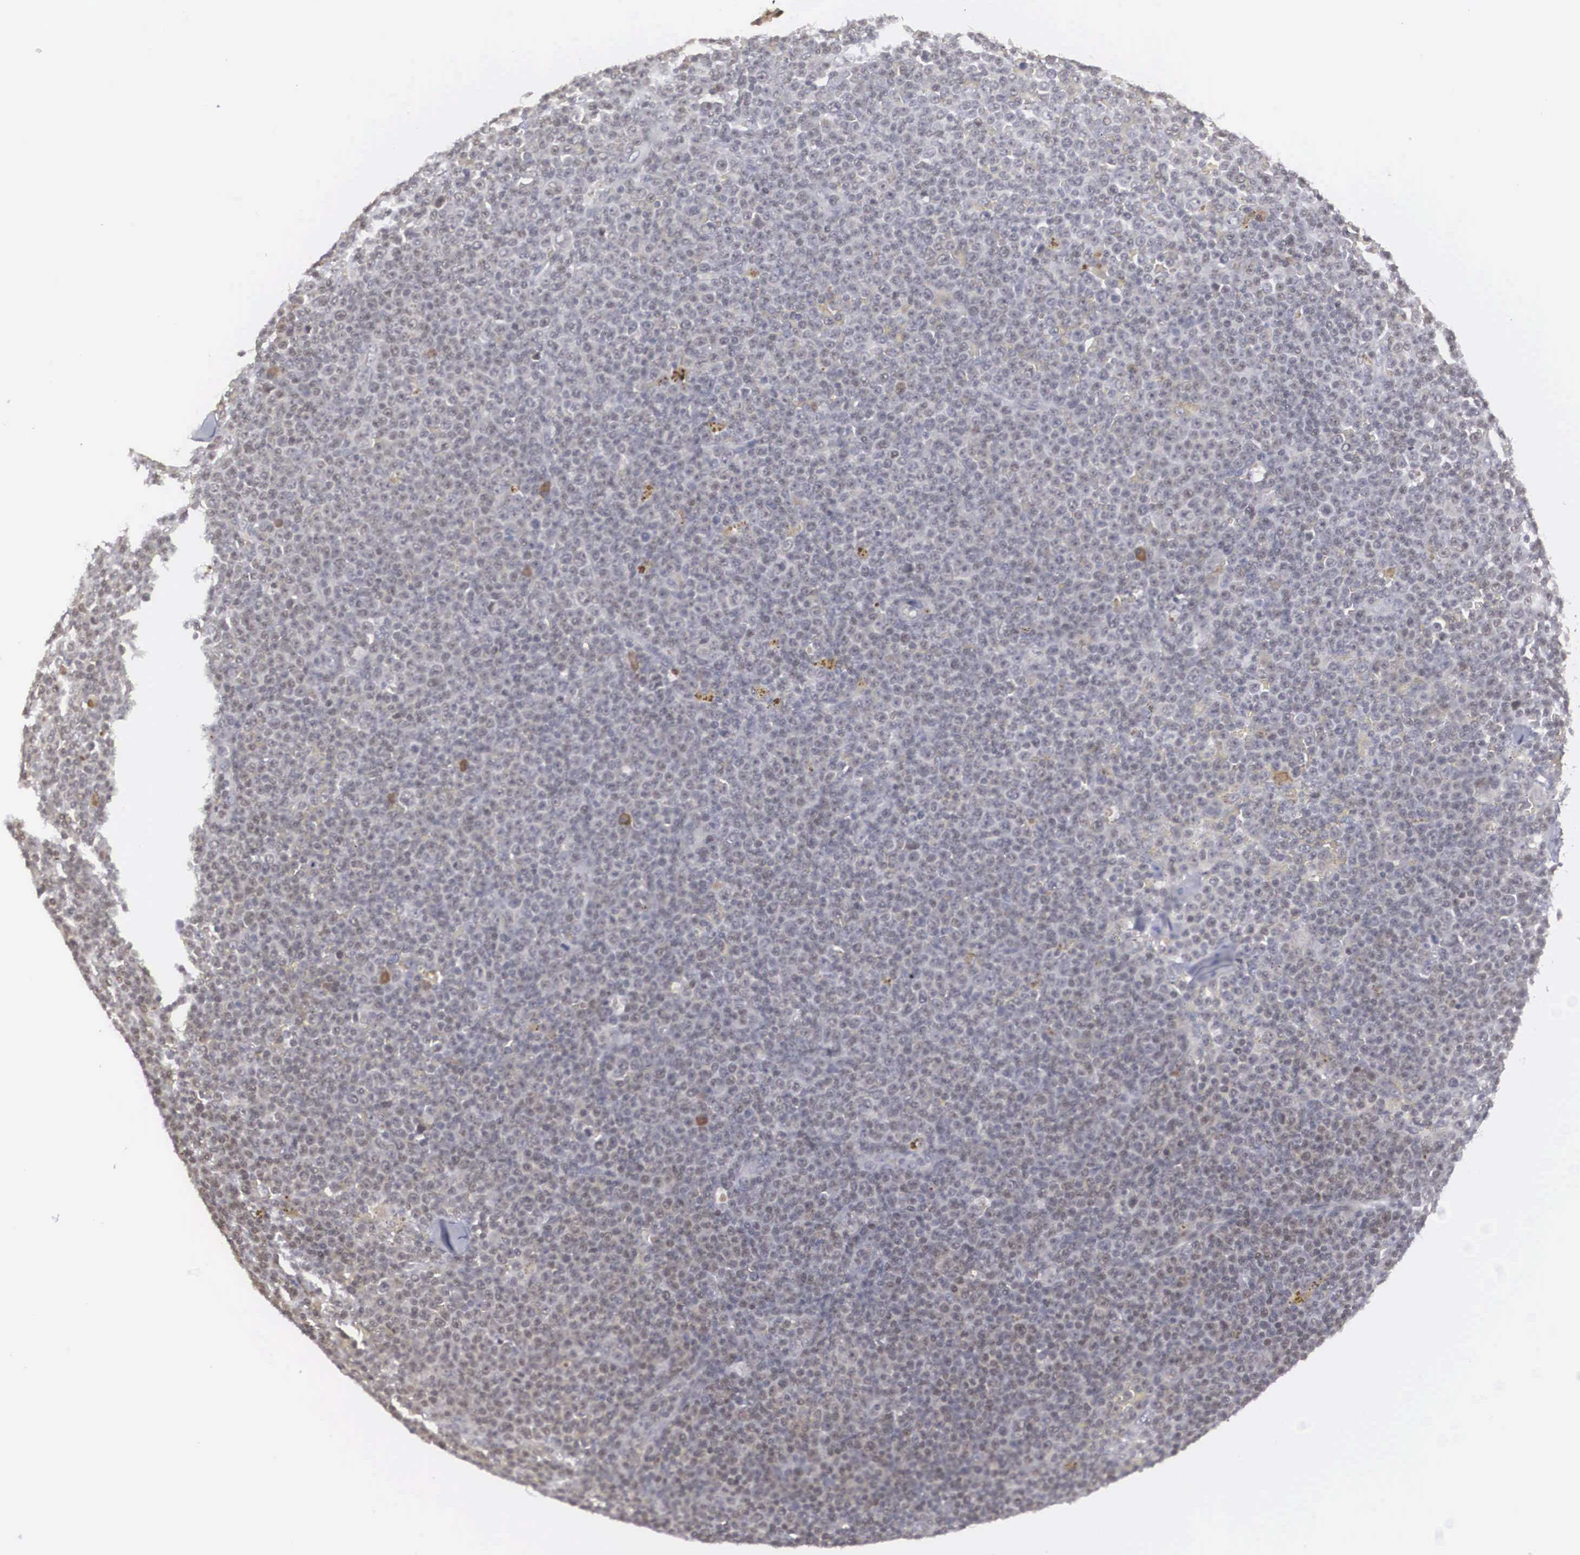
{"staining": {"intensity": "negative", "quantity": "none", "location": "none"}, "tissue": "lymphoma", "cell_type": "Tumor cells", "image_type": "cancer", "snomed": [{"axis": "morphology", "description": "Malignant lymphoma, non-Hodgkin's type, Low grade"}, {"axis": "topography", "description": "Lymph node"}], "caption": "This is an IHC photomicrograph of human low-grade malignant lymphoma, non-Hodgkin's type. There is no staining in tumor cells.", "gene": "WDR89", "patient": {"sex": "male", "age": 50}}